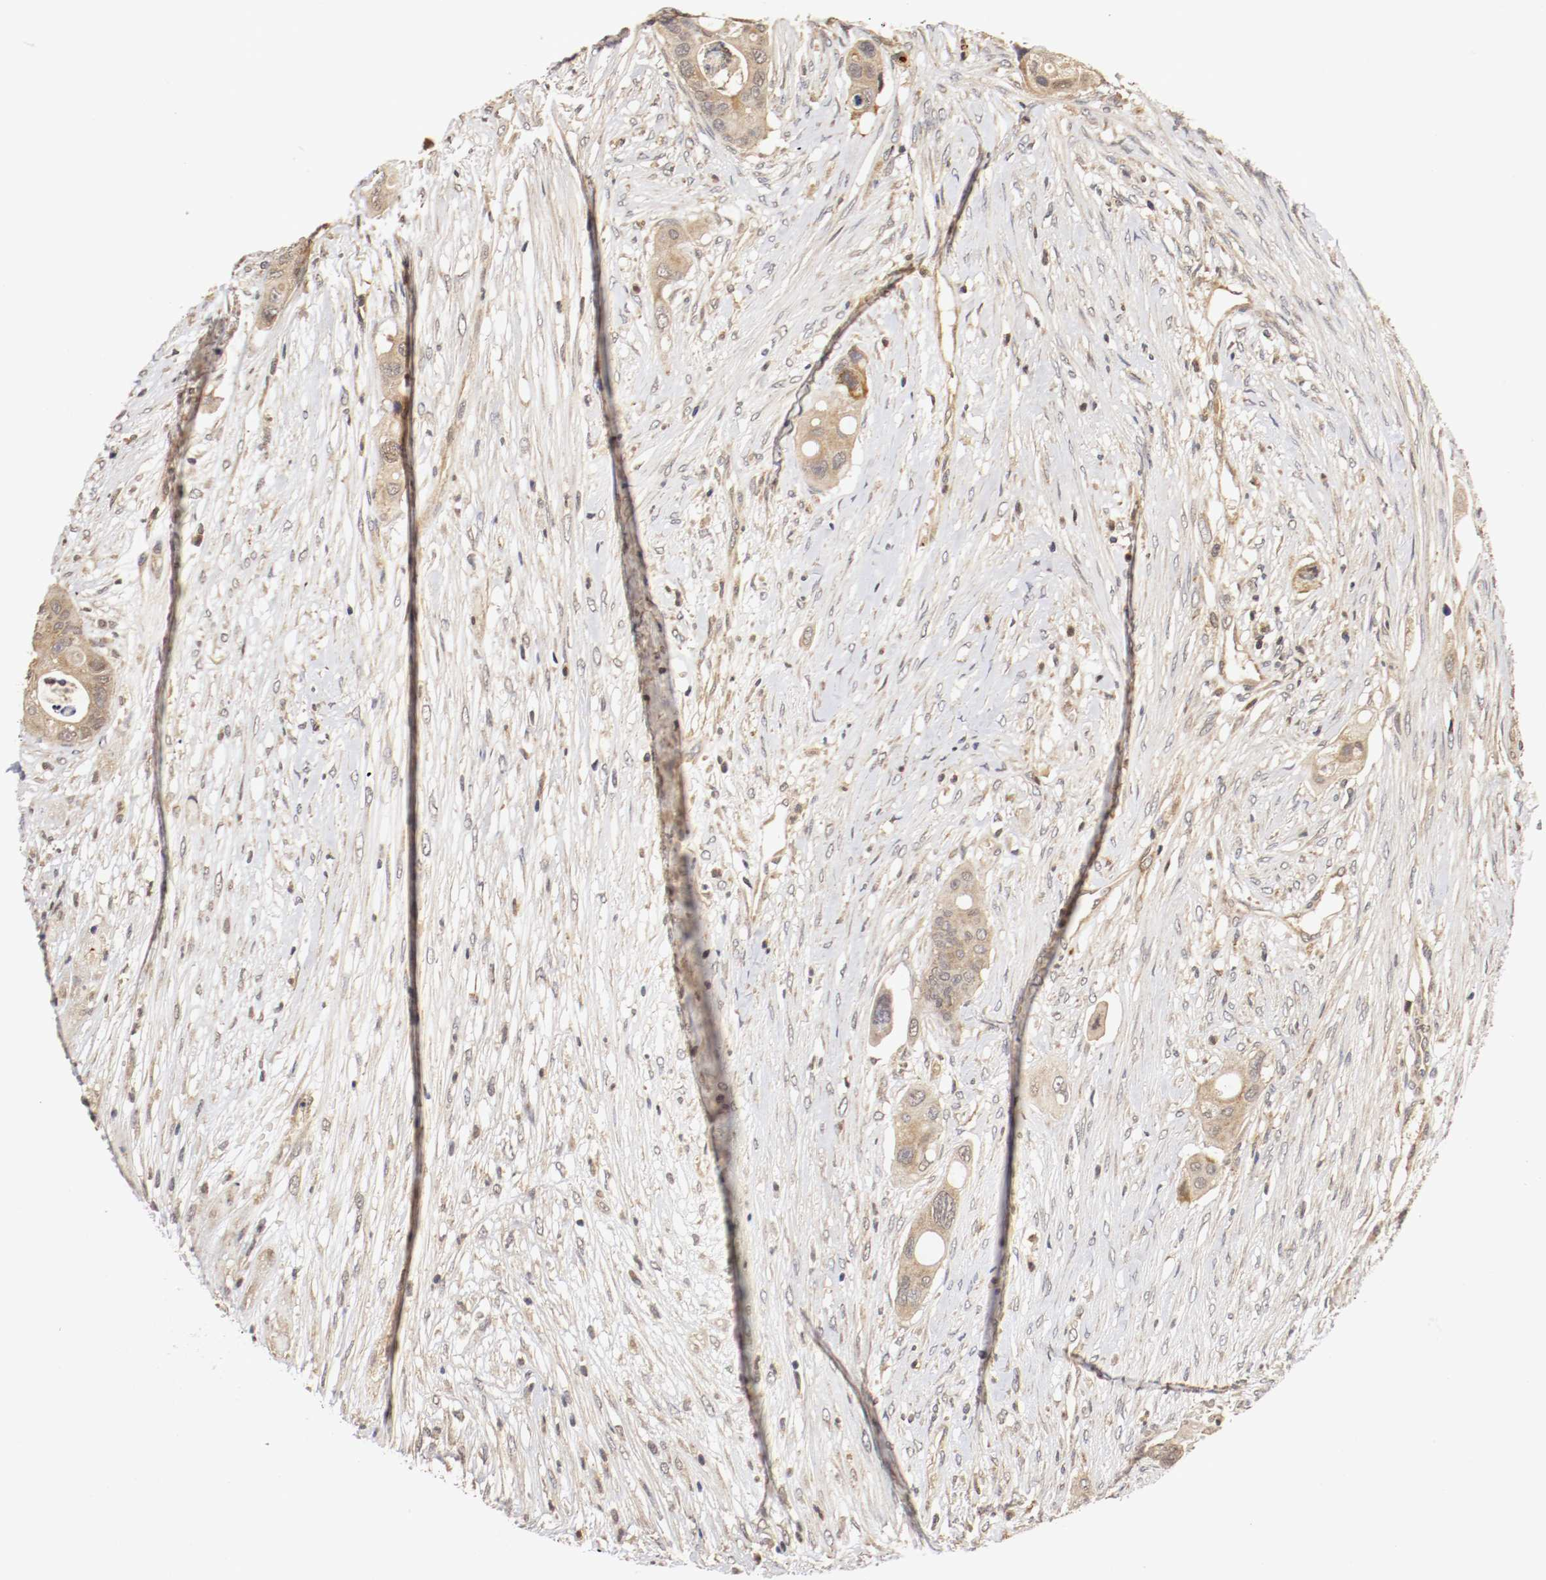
{"staining": {"intensity": "weak", "quantity": "25%-75%", "location": "cytoplasmic/membranous"}, "tissue": "colorectal cancer", "cell_type": "Tumor cells", "image_type": "cancer", "snomed": [{"axis": "morphology", "description": "Adenocarcinoma, NOS"}, {"axis": "topography", "description": "Colon"}], "caption": "Weak cytoplasmic/membranous protein staining is appreciated in about 25%-75% of tumor cells in colorectal cancer.", "gene": "TNFRSF1B", "patient": {"sex": "female", "age": 57}}